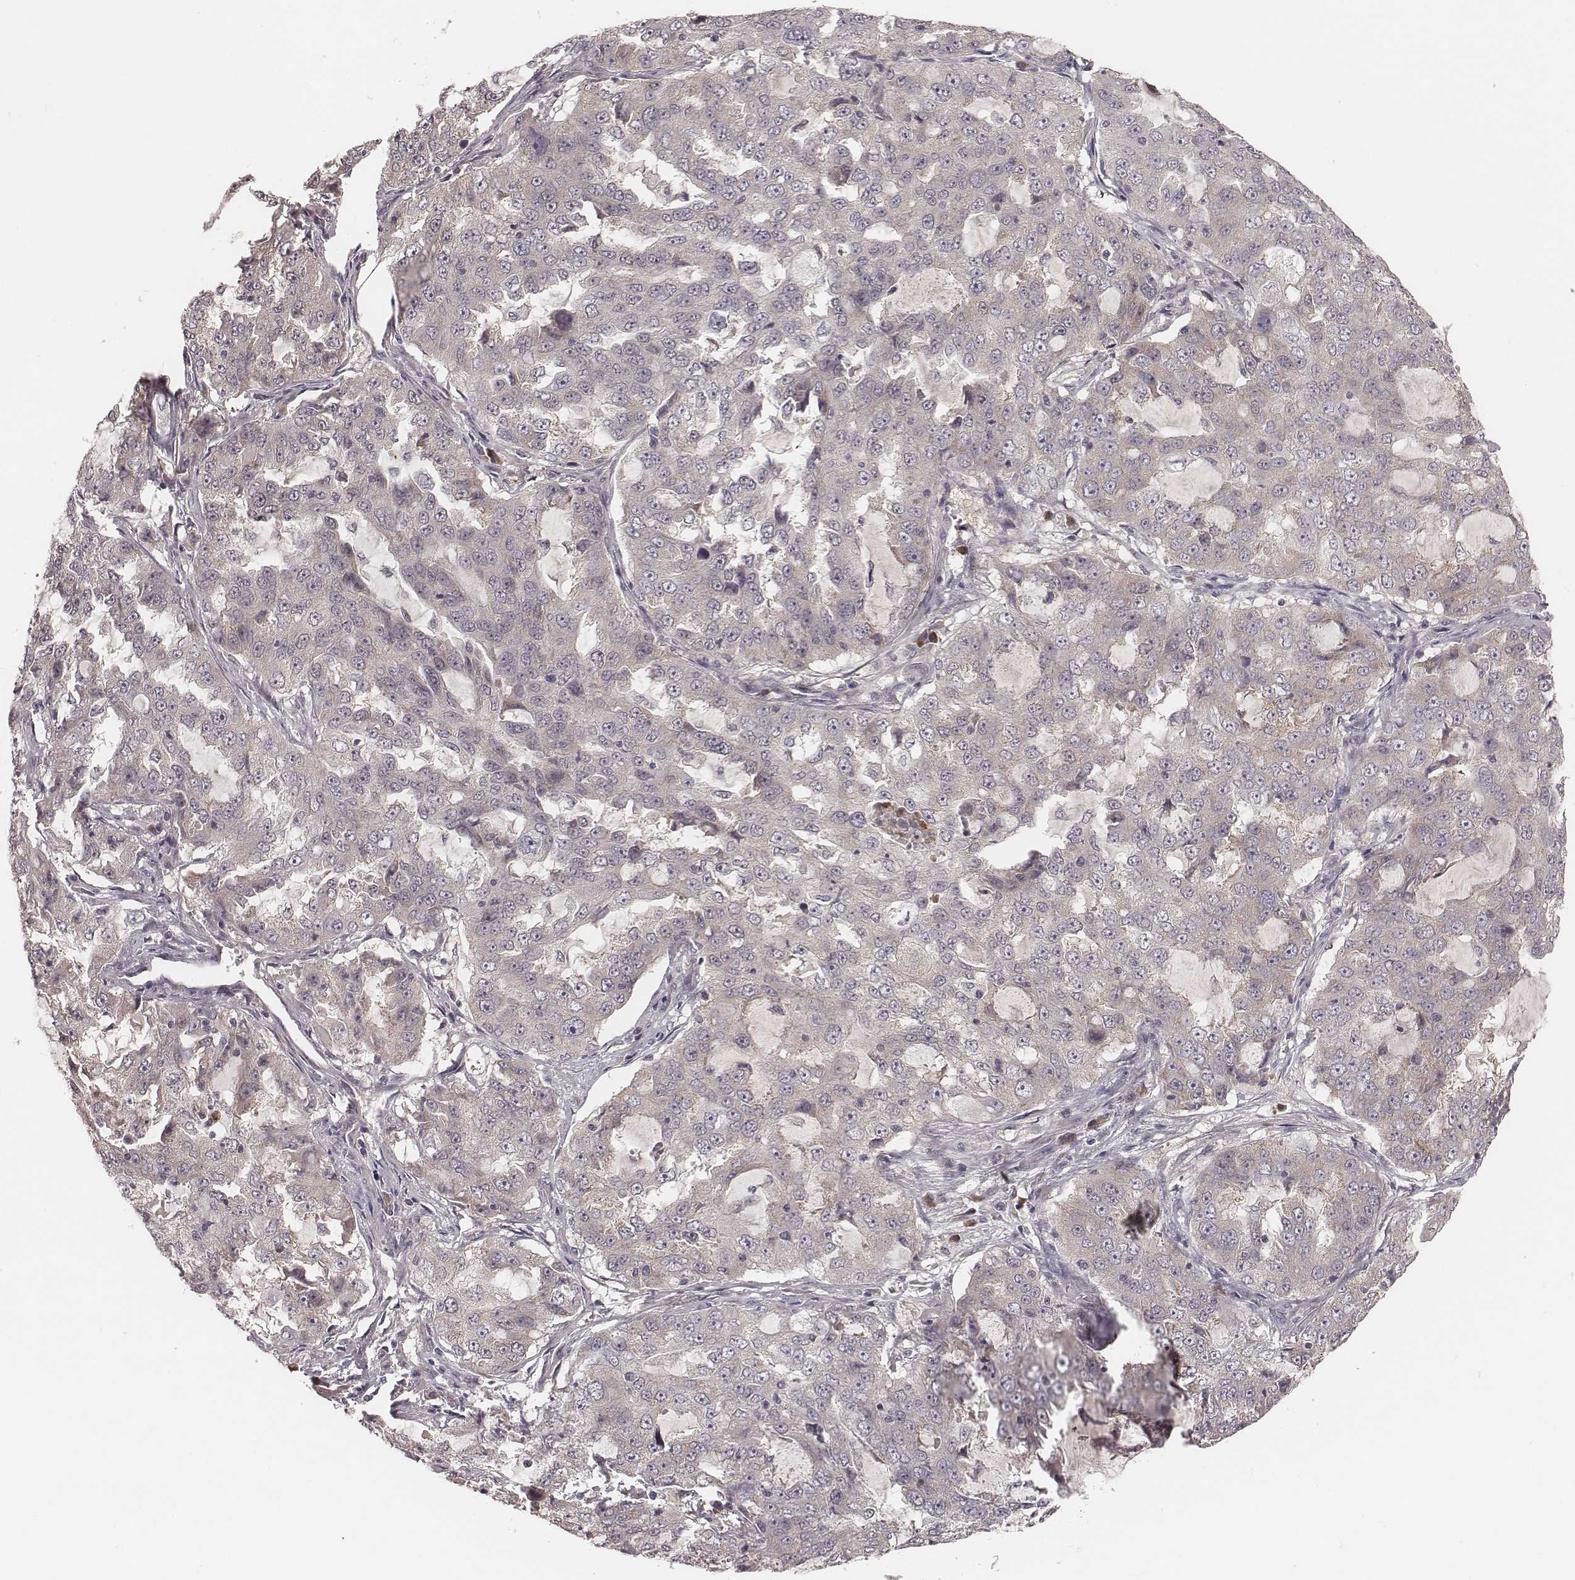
{"staining": {"intensity": "negative", "quantity": "none", "location": "none"}, "tissue": "lung cancer", "cell_type": "Tumor cells", "image_type": "cancer", "snomed": [{"axis": "morphology", "description": "Adenocarcinoma, NOS"}, {"axis": "topography", "description": "Lung"}], "caption": "Photomicrograph shows no protein staining in tumor cells of lung adenocarcinoma tissue. (DAB immunohistochemistry (IHC), high magnification).", "gene": "P2RX5", "patient": {"sex": "female", "age": 61}}